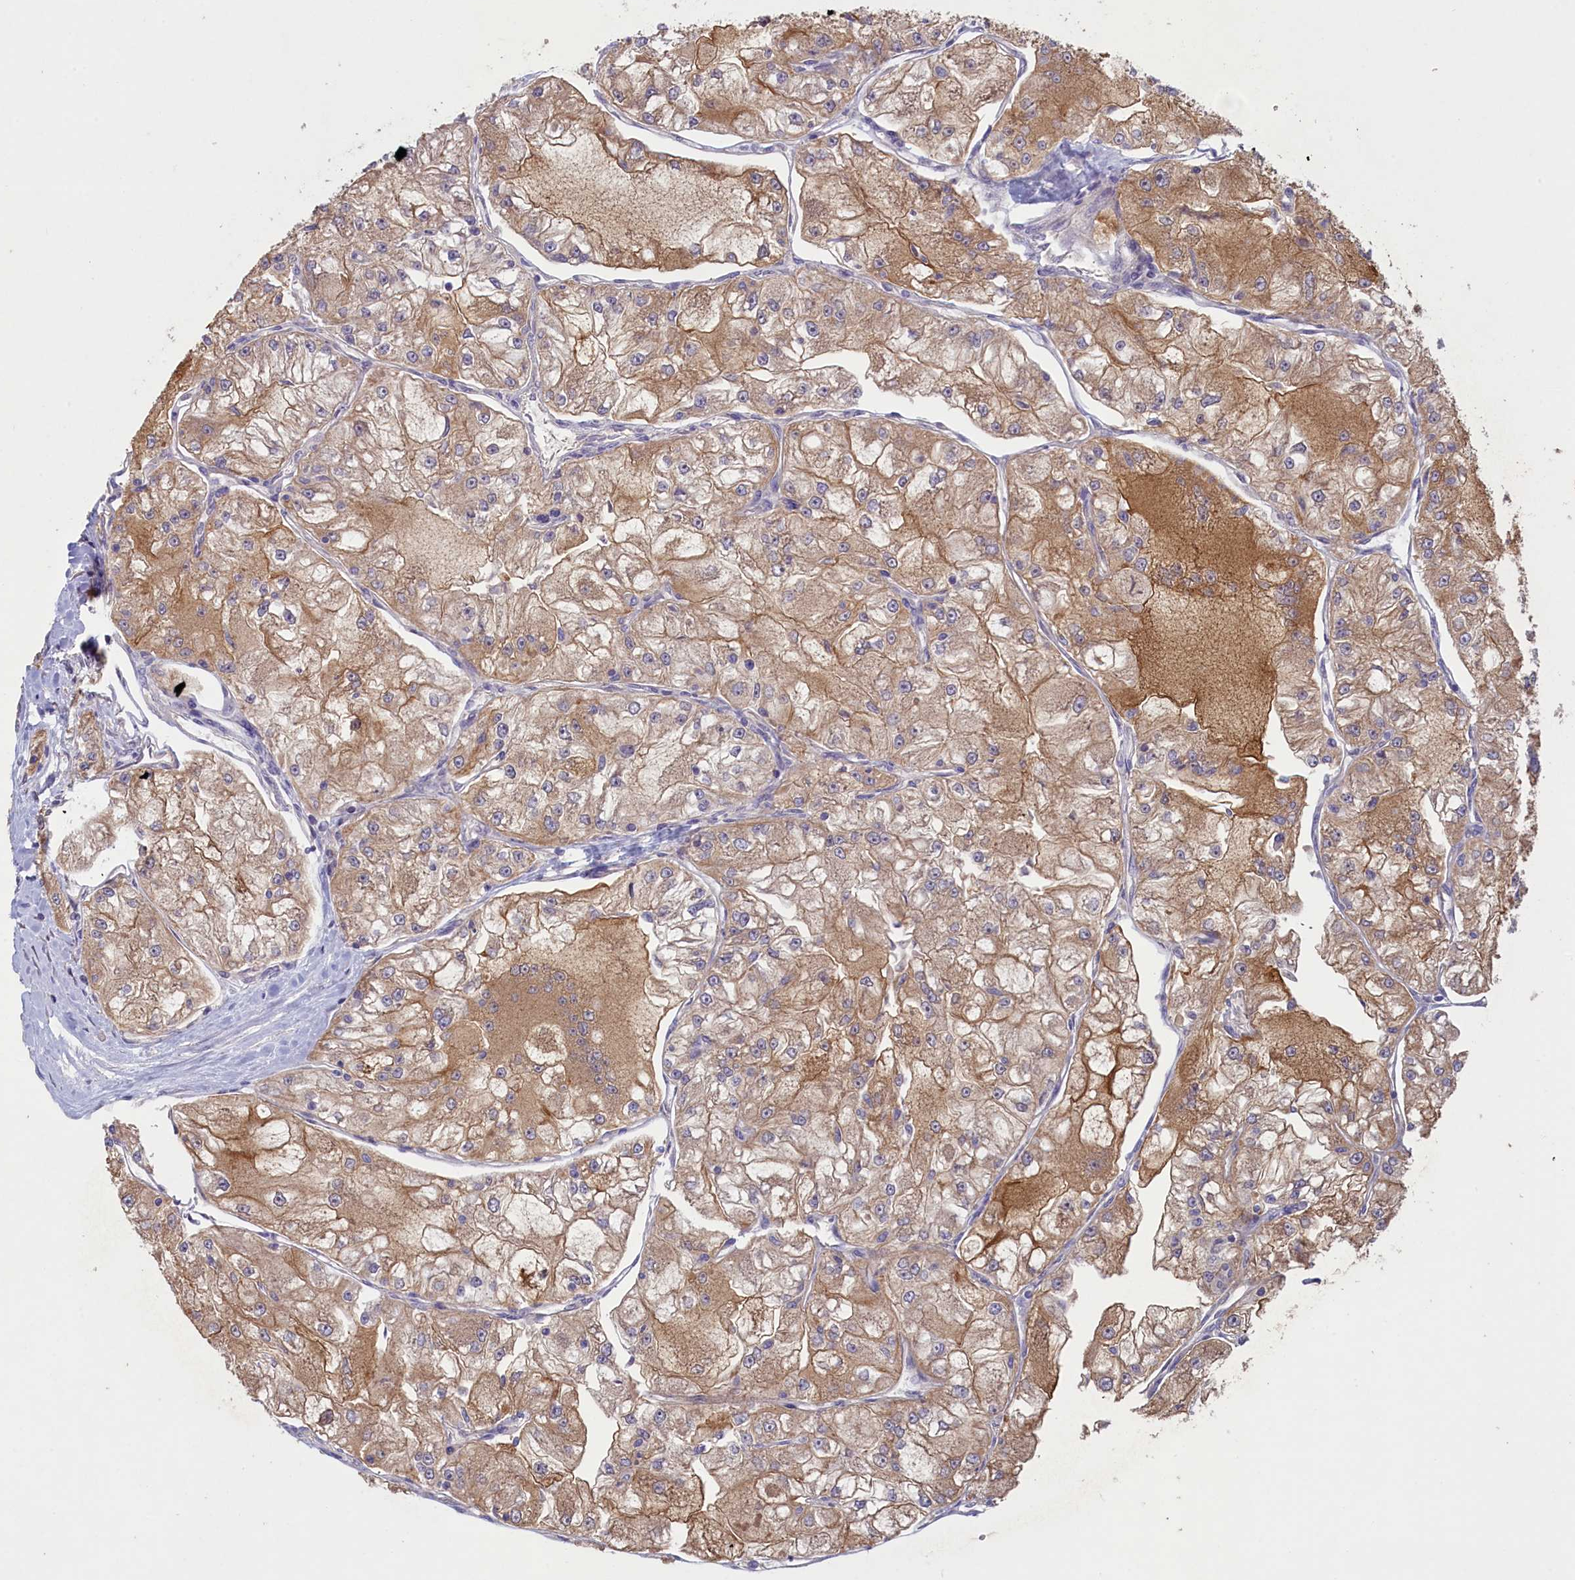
{"staining": {"intensity": "moderate", "quantity": ">75%", "location": "cytoplasmic/membranous"}, "tissue": "renal cancer", "cell_type": "Tumor cells", "image_type": "cancer", "snomed": [{"axis": "morphology", "description": "Adenocarcinoma, NOS"}, {"axis": "topography", "description": "Kidney"}], "caption": "Approximately >75% of tumor cells in adenocarcinoma (renal) exhibit moderate cytoplasmic/membranous protein expression as visualized by brown immunohistochemical staining.", "gene": "CIAO2B", "patient": {"sex": "female", "age": 72}}